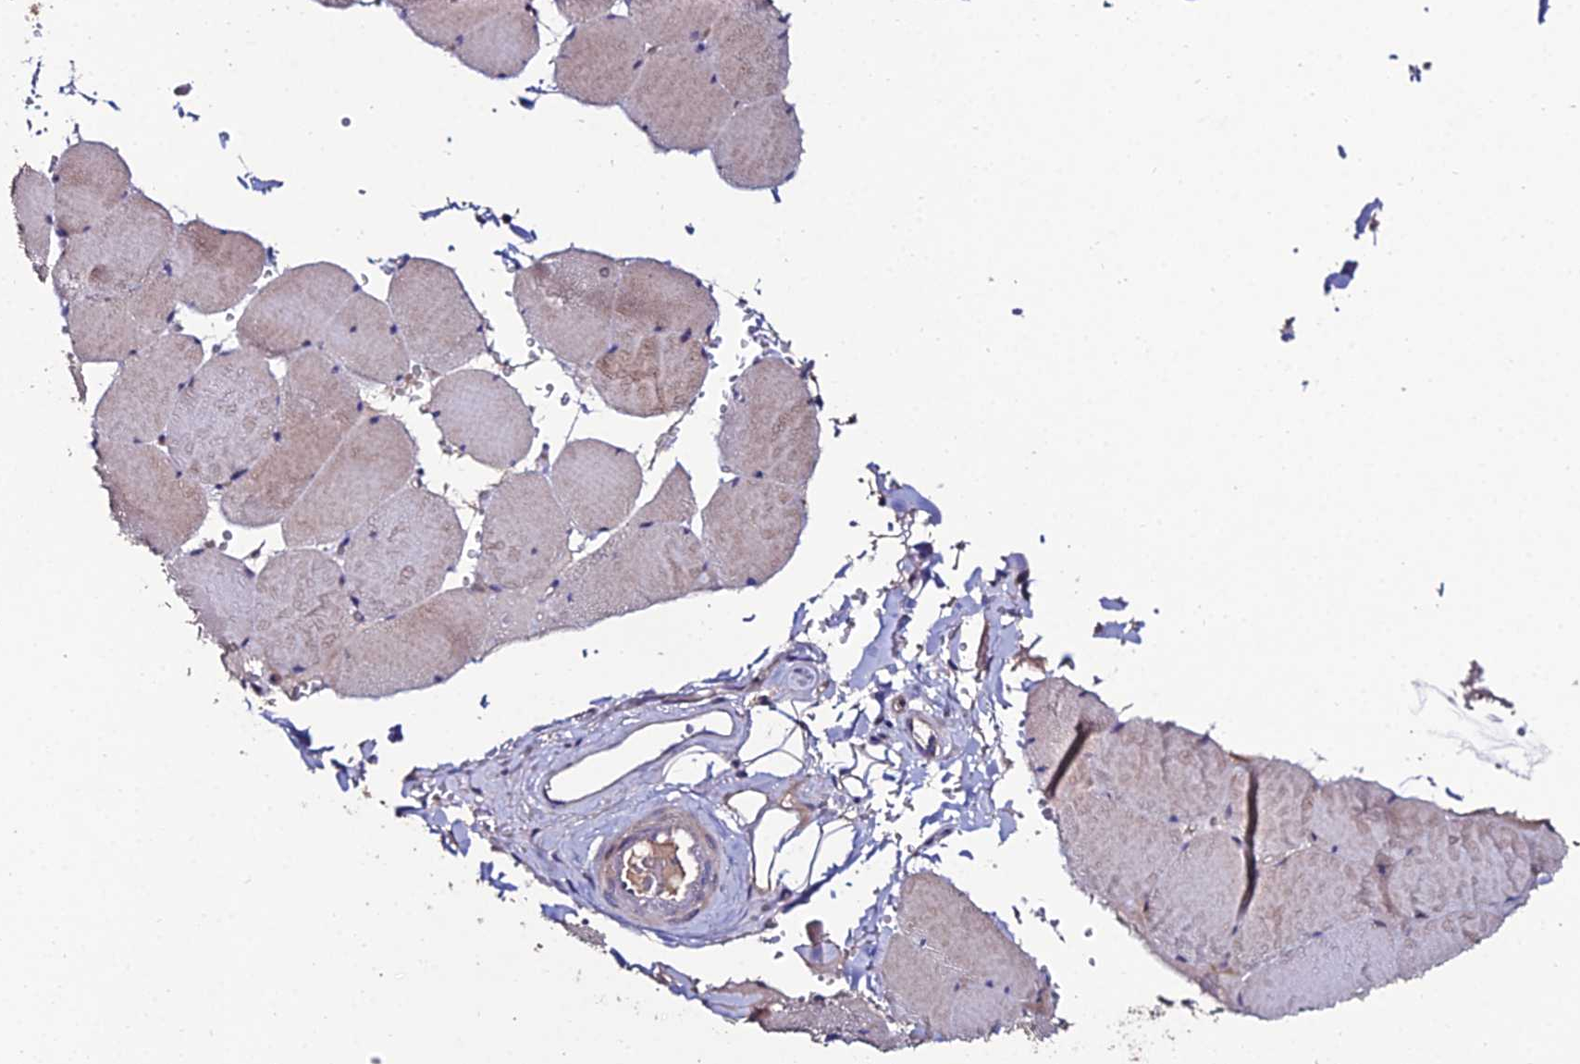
{"staining": {"intensity": "moderate", "quantity": "25%-75%", "location": "cytoplasmic/membranous"}, "tissue": "skeletal muscle", "cell_type": "Myocytes", "image_type": "normal", "snomed": [{"axis": "morphology", "description": "Normal tissue, NOS"}, {"axis": "topography", "description": "Skeletal muscle"}, {"axis": "topography", "description": "Head-Neck"}], "caption": "Protein positivity by immunohistochemistry (IHC) demonstrates moderate cytoplasmic/membranous positivity in approximately 25%-75% of myocytes in unremarkable skeletal muscle. The protein of interest is stained brown, and the nuclei are stained in blue (DAB (3,3'-diaminobenzidine) IHC with brightfield microscopy, high magnification).", "gene": "ESRRG", "patient": {"sex": "male", "age": 66}}